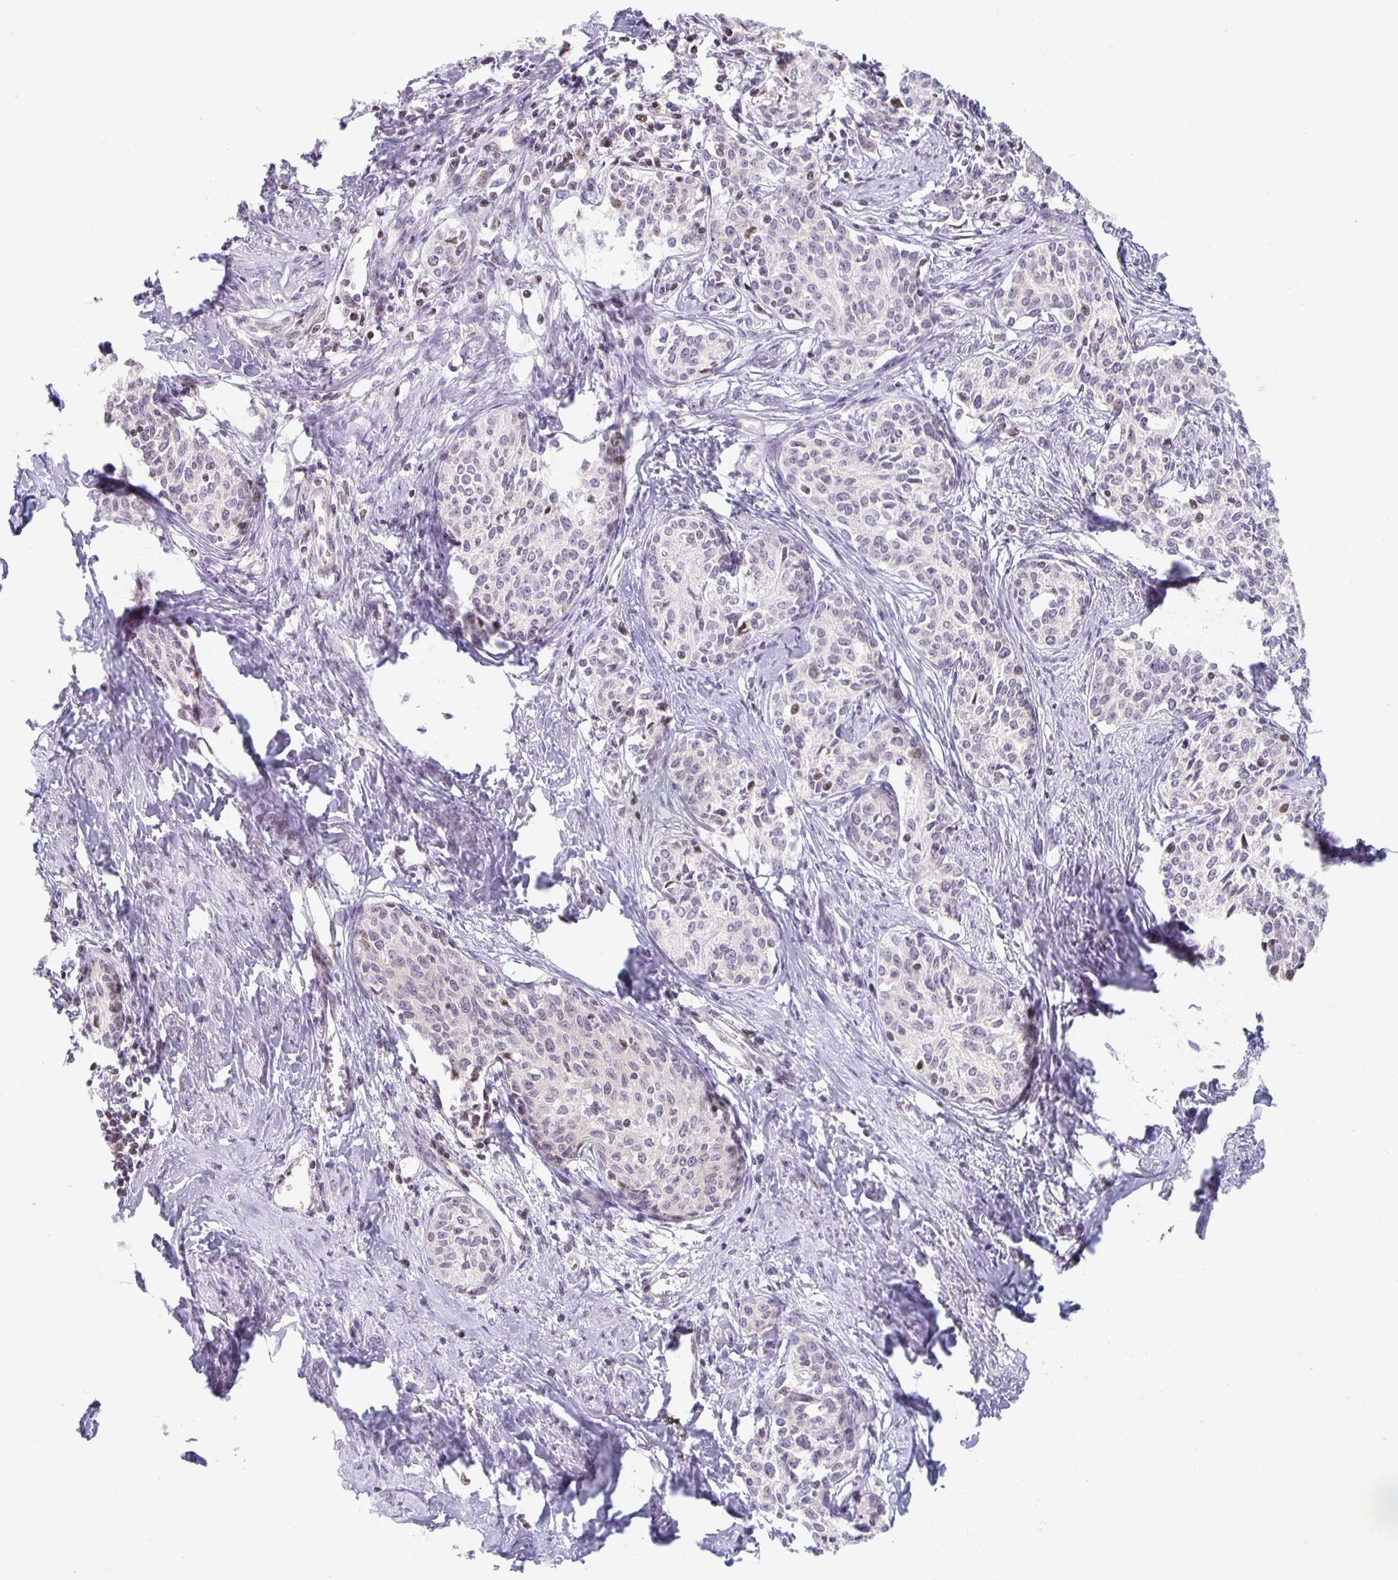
{"staining": {"intensity": "negative", "quantity": "none", "location": "none"}, "tissue": "cervical cancer", "cell_type": "Tumor cells", "image_type": "cancer", "snomed": [{"axis": "morphology", "description": "Squamous cell carcinoma, NOS"}, {"axis": "morphology", "description": "Adenocarcinoma, NOS"}, {"axis": "topography", "description": "Cervix"}], "caption": "Immunohistochemistry photomicrograph of neoplastic tissue: human cervical cancer (adenocarcinoma) stained with DAB (3,3'-diaminobenzidine) shows no significant protein positivity in tumor cells.", "gene": "HCFC1R1", "patient": {"sex": "female", "age": 52}}